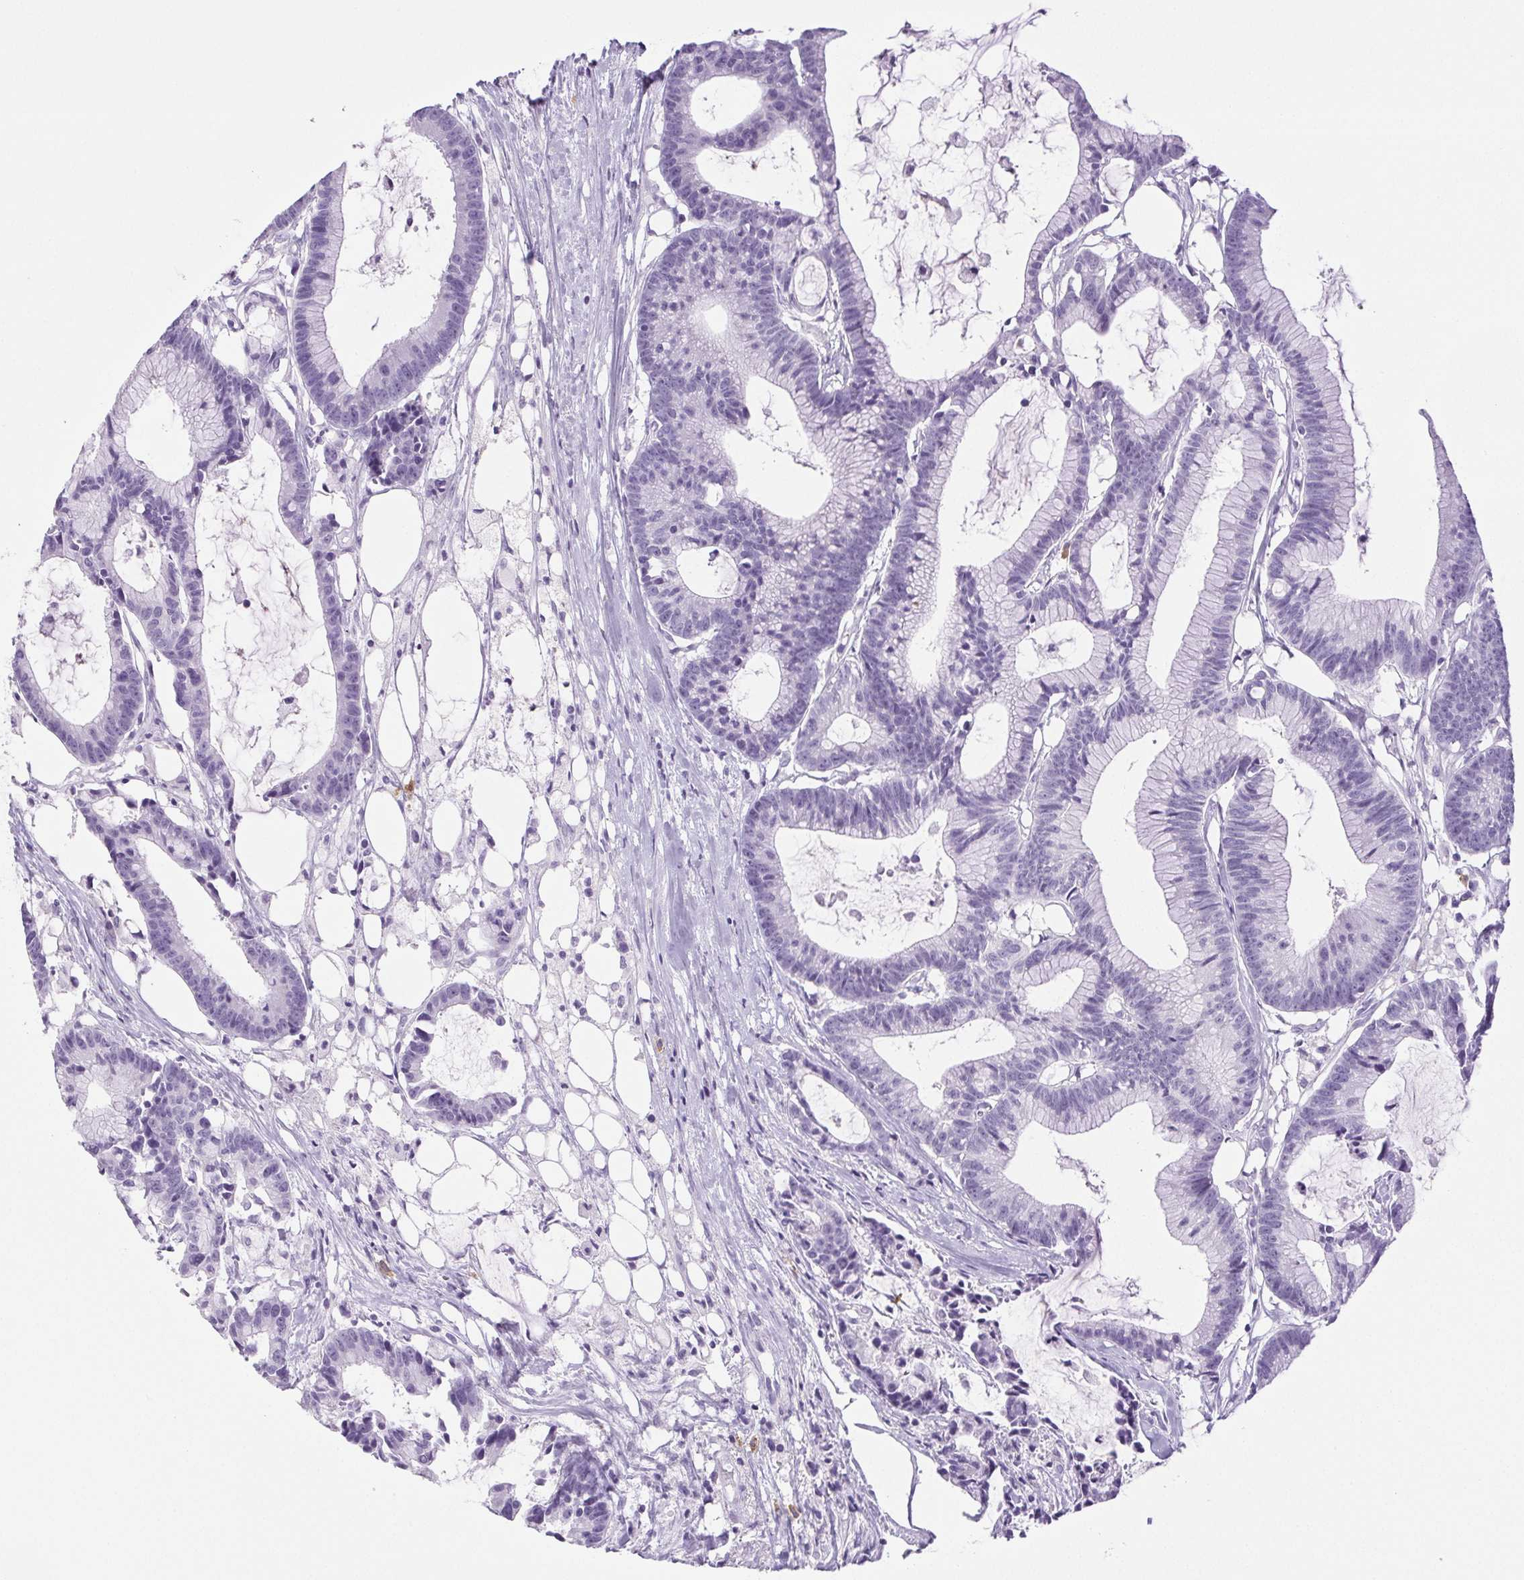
{"staining": {"intensity": "negative", "quantity": "none", "location": "none"}, "tissue": "colorectal cancer", "cell_type": "Tumor cells", "image_type": "cancer", "snomed": [{"axis": "morphology", "description": "Adenocarcinoma, NOS"}, {"axis": "topography", "description": "Colon"}], "caption": "Colorectal cancer (adenocarcinoma) stained for a protein using IHC shows no positivity tumor cells.", "gene": "PAPPA2", "patient": {"sex": "female", "age": 78}}